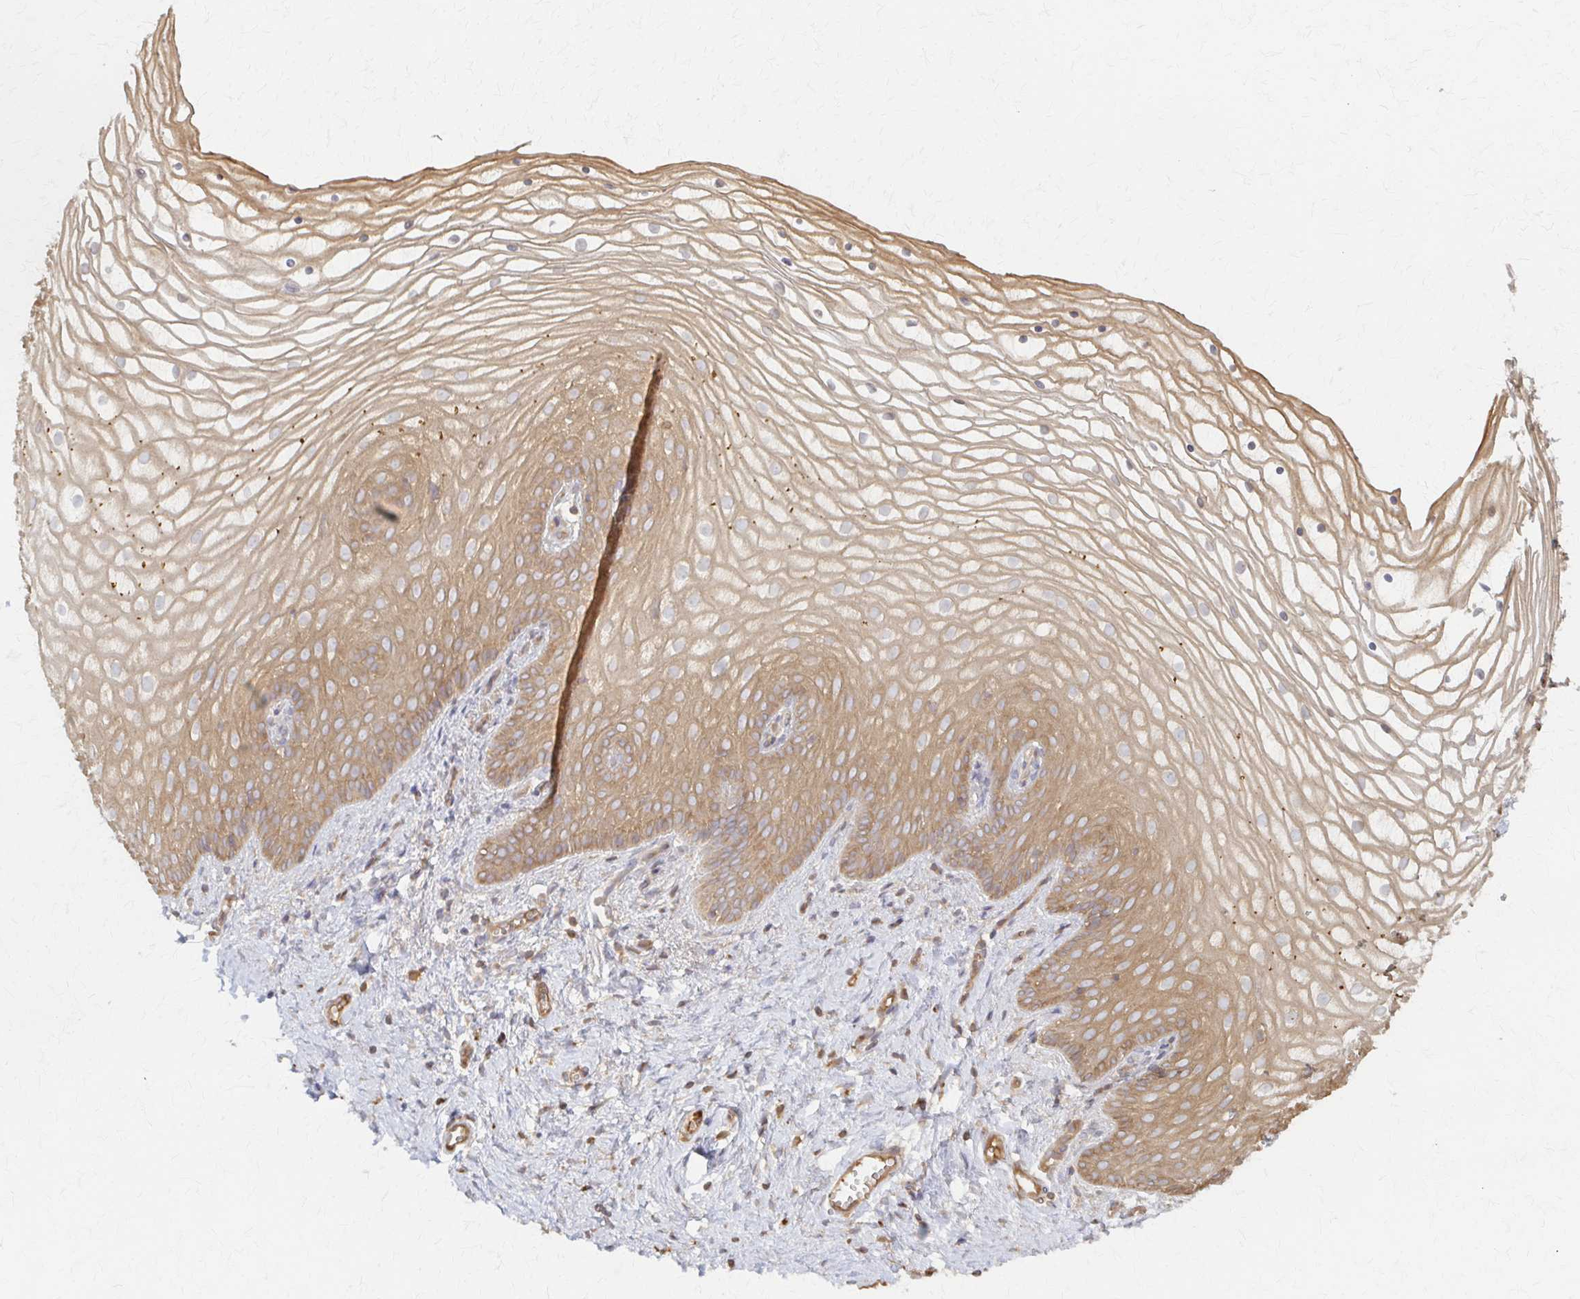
{"staining": {"intensity": "moderate", "quantity": ">75%", "location": "cytoplasmic/membranous"}, "tissue": "vagina", "cell_type": "Squamous epithelial cells", "image_type": "normal", "snomed": [{"axis": "morphology", "description": "Normal tissue, NOS"}, {"axis": "topography", "description": "Vagina"}], "caption": "High-power microscopy captured an immunohistochemistry photomicrograph of benign vagina, revealing moderate cytoplasmic/membranous staining in approximately >75% of squamous epithelial cells. The staining was performed using DAB (3,3'-diaminobenzidine) to visualize the protein expression in brown, while the nuclei were stained in blue with hematoxylin (Magnification: 20x).", "gene": "ARHGAP35", "patient": {"sex": "female", "age": 56}}